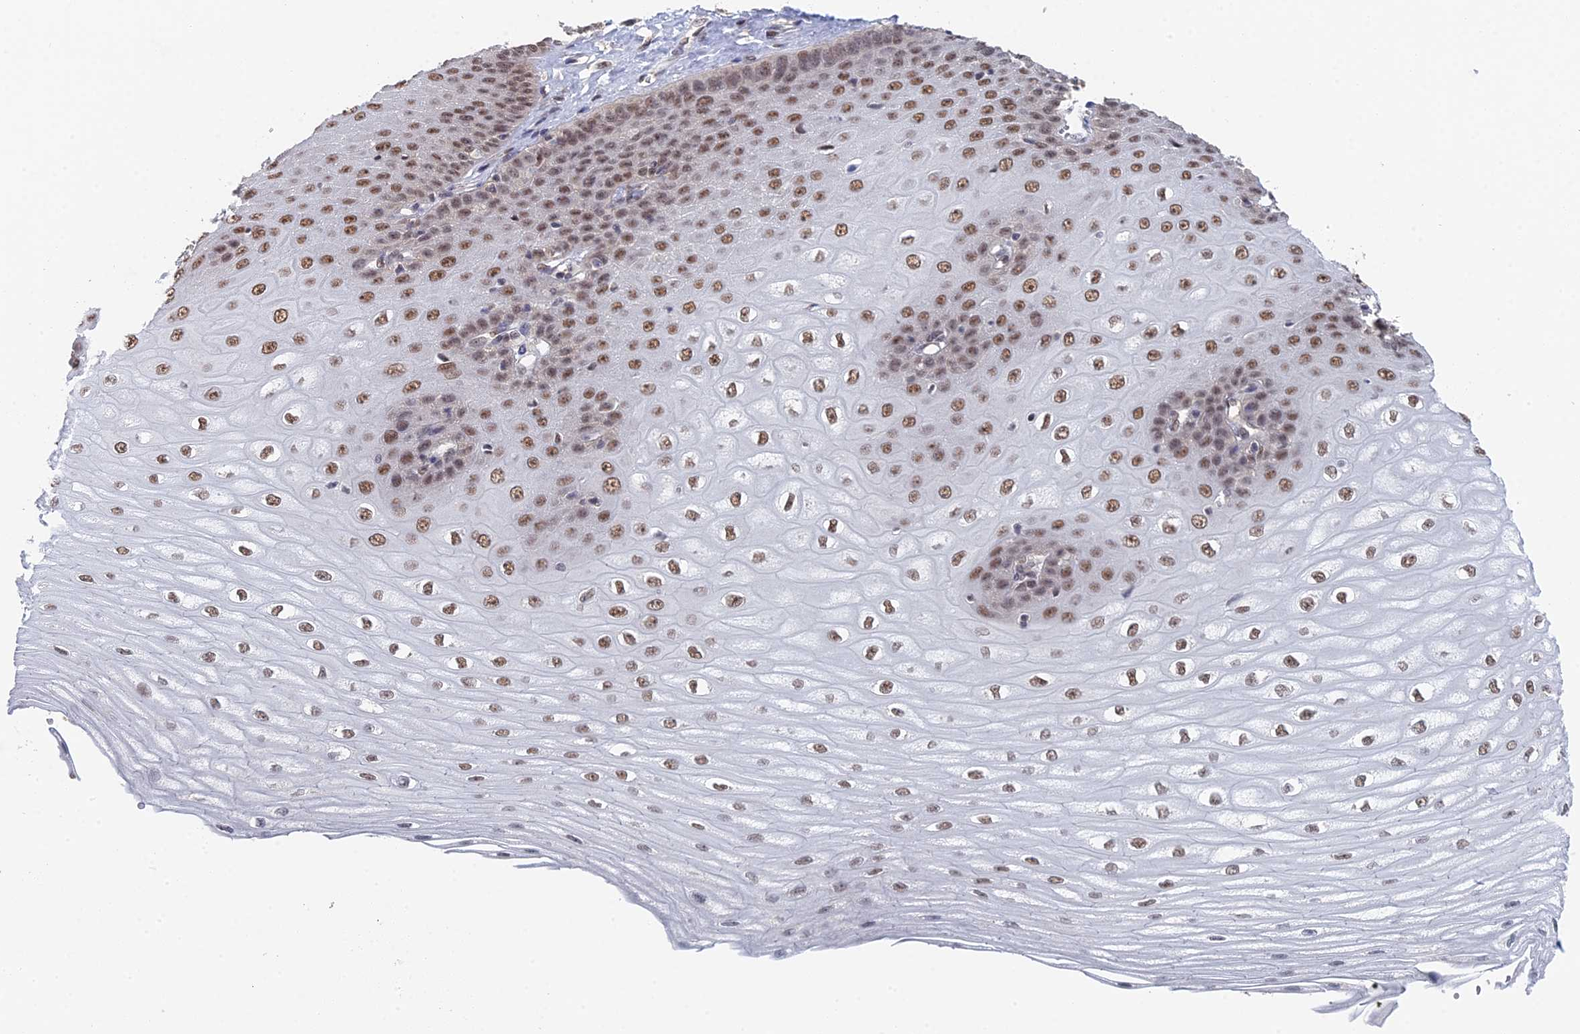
{"staining": {"intensity": "moderate", "quantity": ">75%", "location": "nuclear"}, "tissue": "esophagus", "cell_type": "Squamous epithelial cells", "image_type": "normal", "snomed": [{"axis": "morphology", "description": "Normal tissue, NOS"}, {"axis": "topography", "description": "Esophagus"}], "caption": "Moderate nuclear expression is present in approximately >75% of squamous epithelial cells in benign esophagus.", "gene": "TSSC4", "patient": {"sex": "male", "age": 60}}